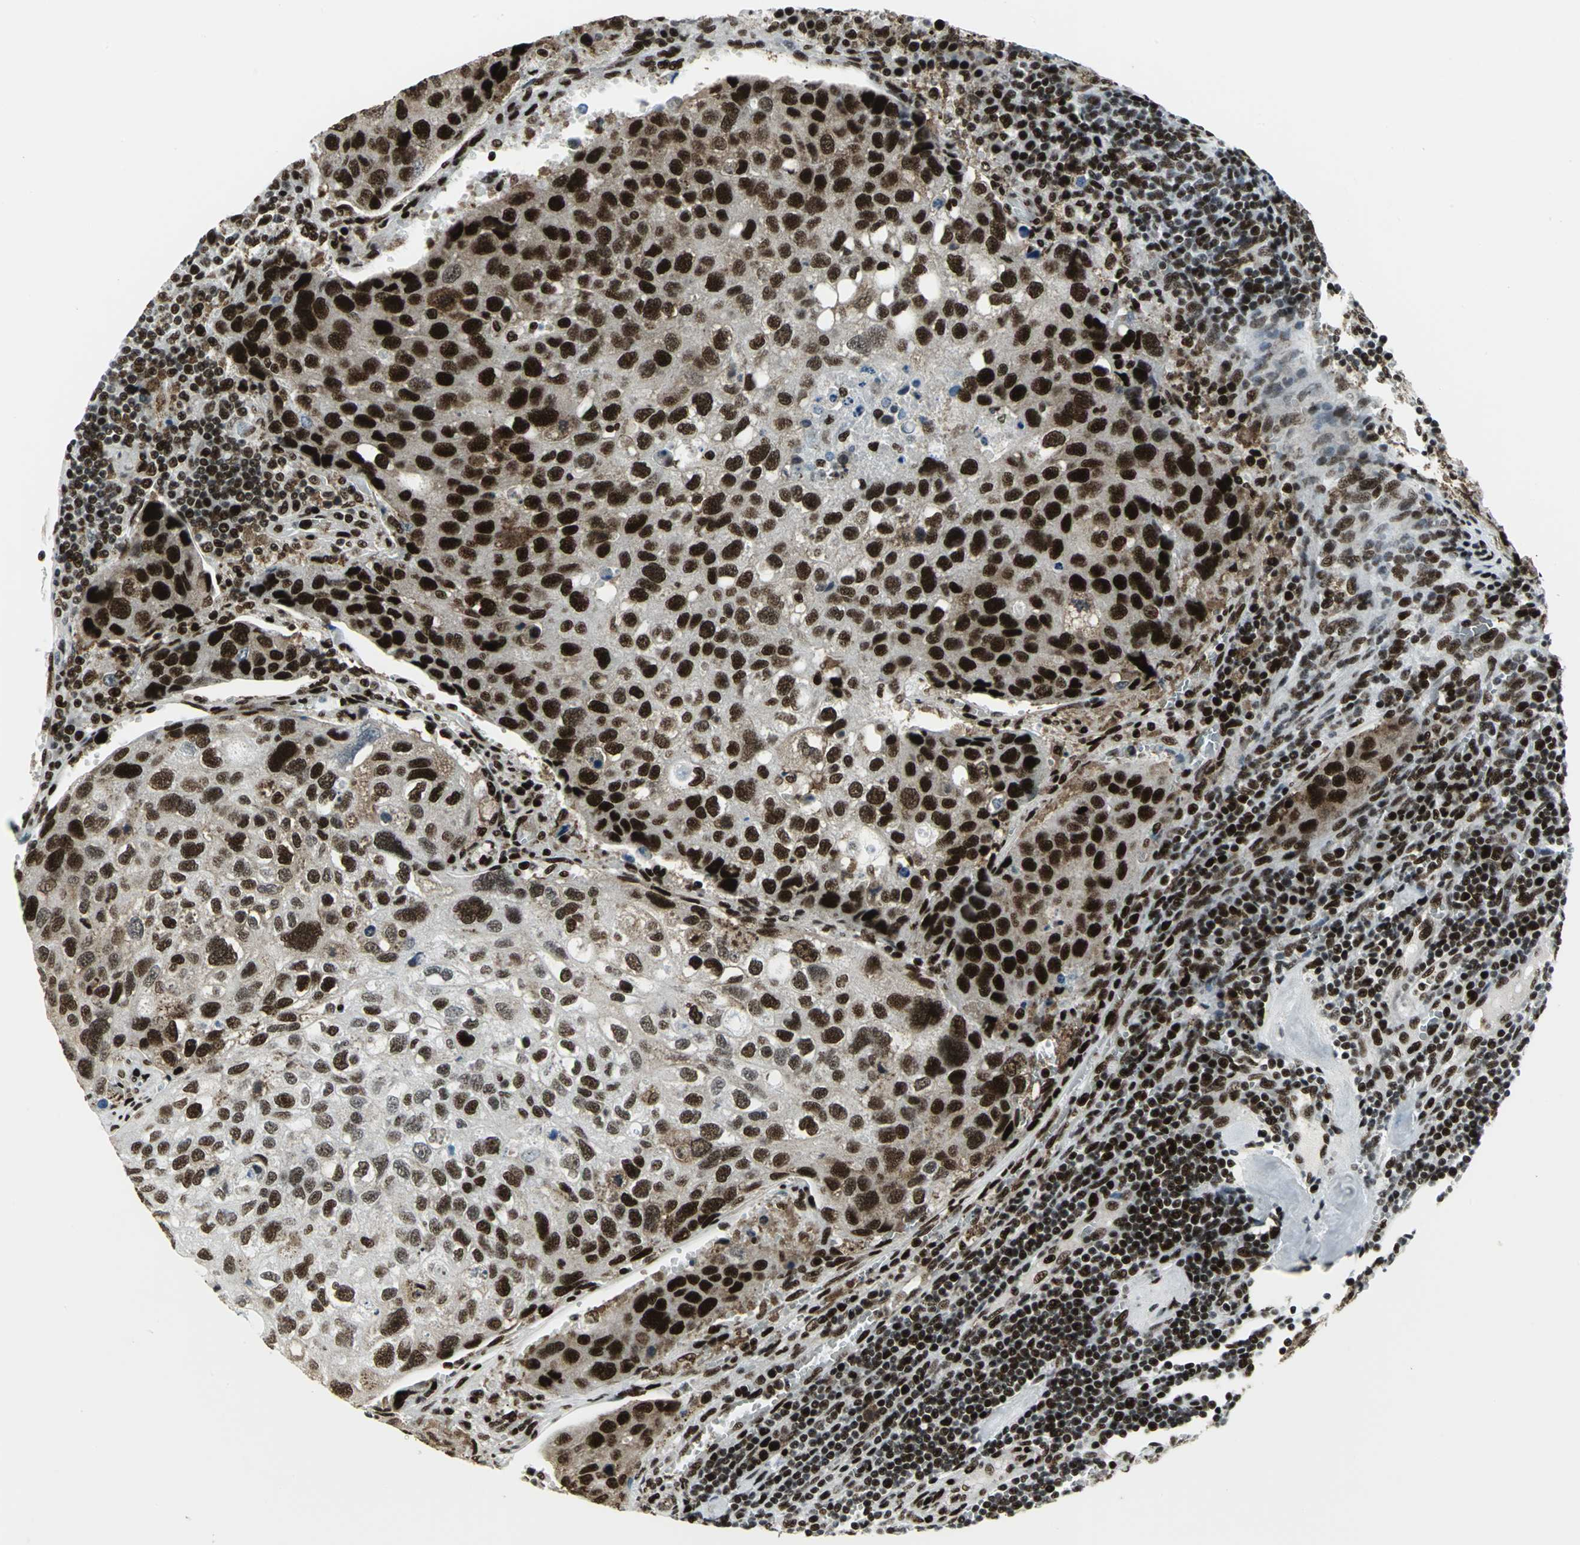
{"staining": {"intensity": "strong", "quantity": ">75%", "location": "nuclear"}, "tissue": "urothelial cancer", "cell_type": "Tumor cells", "image_type": "cancer", "snomed": [{"axis": "morphology", "description": "Urothelial carcinoma, High grade"}, {"axis": "topography", "description": "Lymph node"}, {"axis": "topography", "description": "Urinary bladder"}], "caption": "This is an image of immunohistochemistry staining of high-grade urothelial carcinoma, which shows strong staining in the nuclear of tumor cells.", "gene": "SMARCA4", "patient": {"sex": "male", "age": 51}}